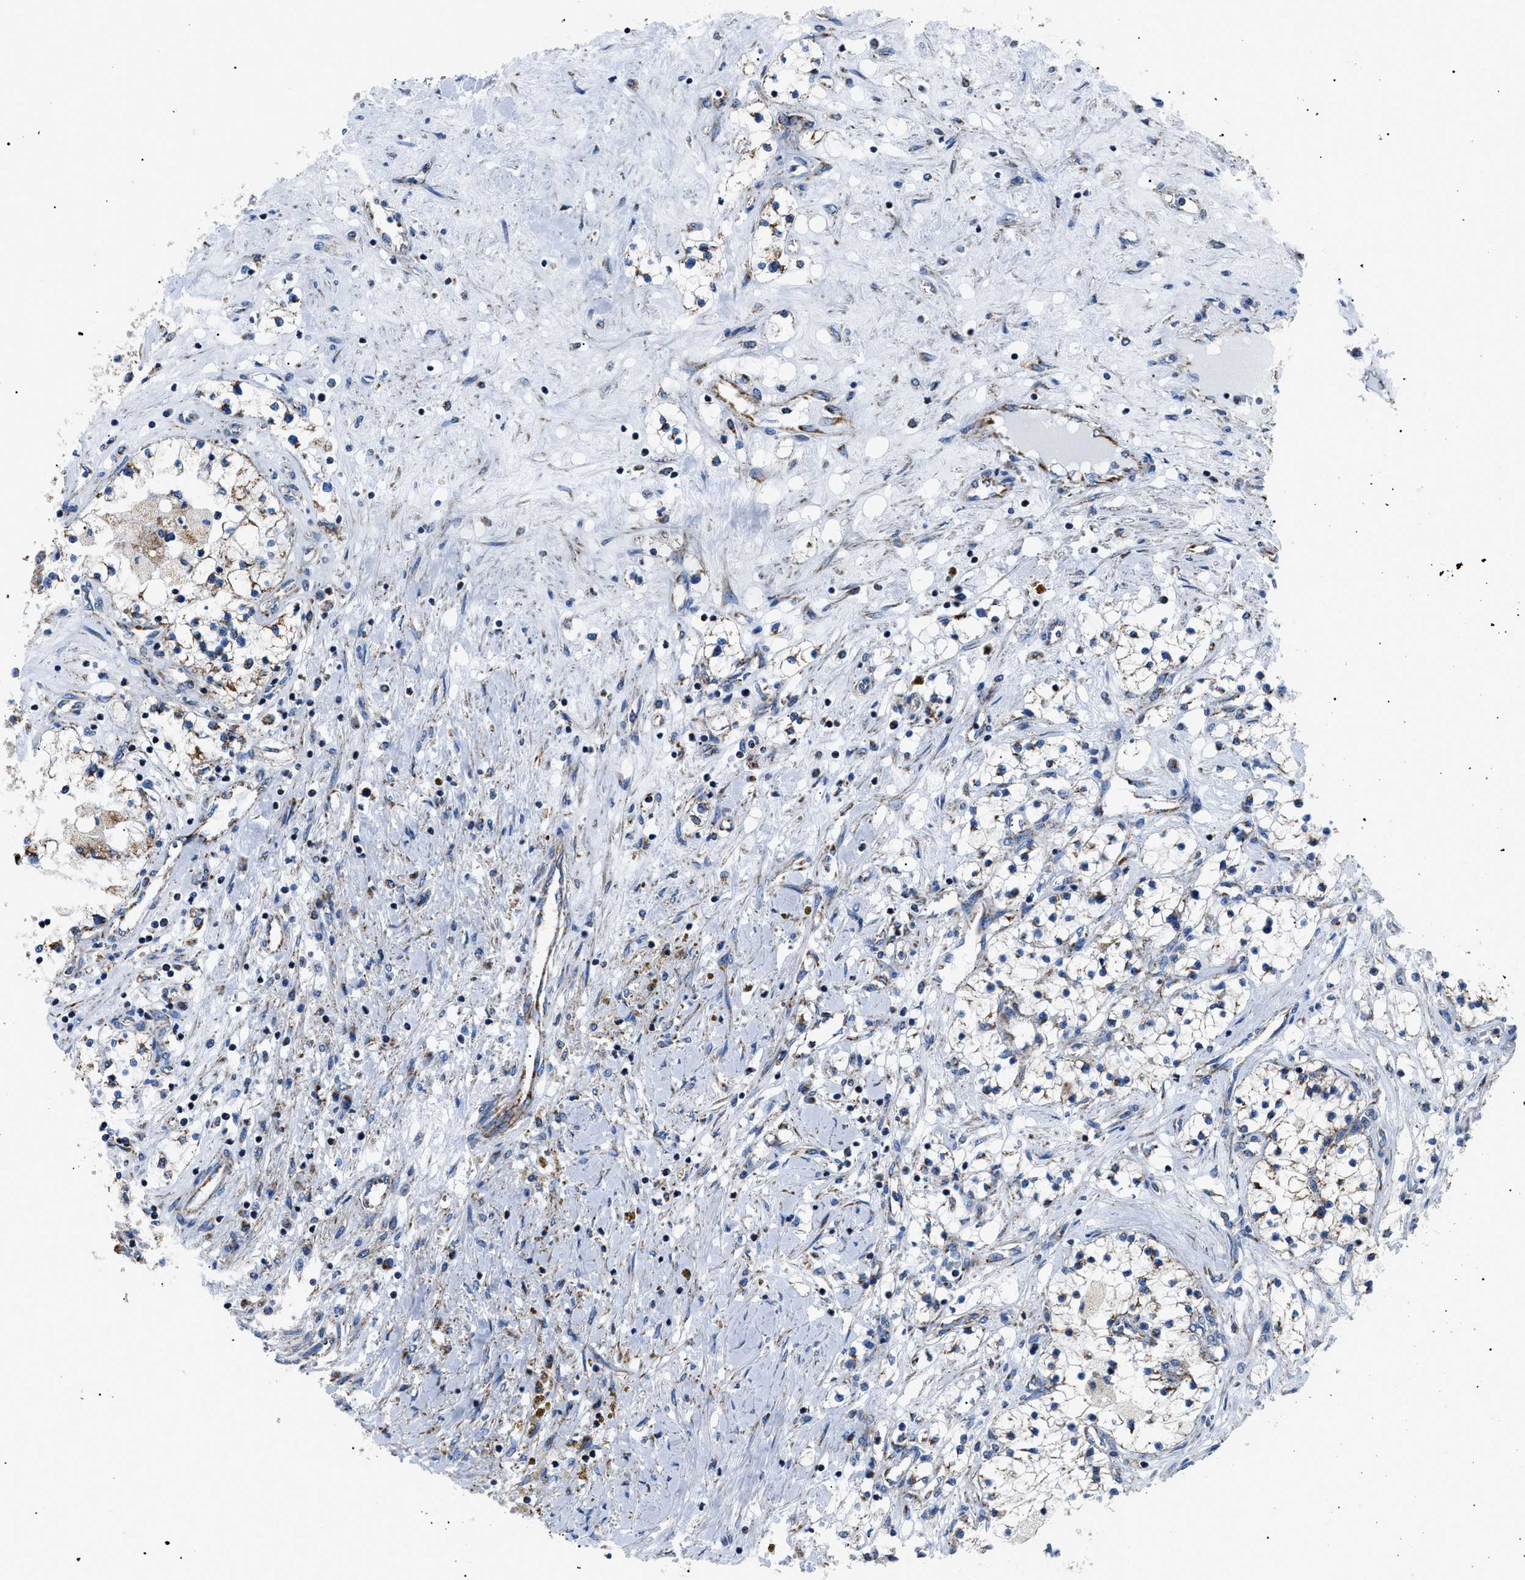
{"staining": {"intensity": "moderate", "quantity": "<25%", "location": "cytoplasmic/membranous"}, "tissue": "renal cancer", "cell_type": "Tumor cells", "image_type": "cancer", "snomed": [{"axis": "morphology", "description": "Adenocarcinoma, NOS"}, {"axis": "topography", "description": "Kidney"}], "caption": "High-magnification brightfield microscopy of adenocarcinoma (renal) stained with DAB (3,3'-diaminobenzidine) (brown) and counterstained with hematoxylin (blue). tumor cells exhibit moderate cytoplasmic/membranous staining is identified in approximately<25% of cells.", "gene": "PHB2", "patient": {"sex": "male", "age": 68}}